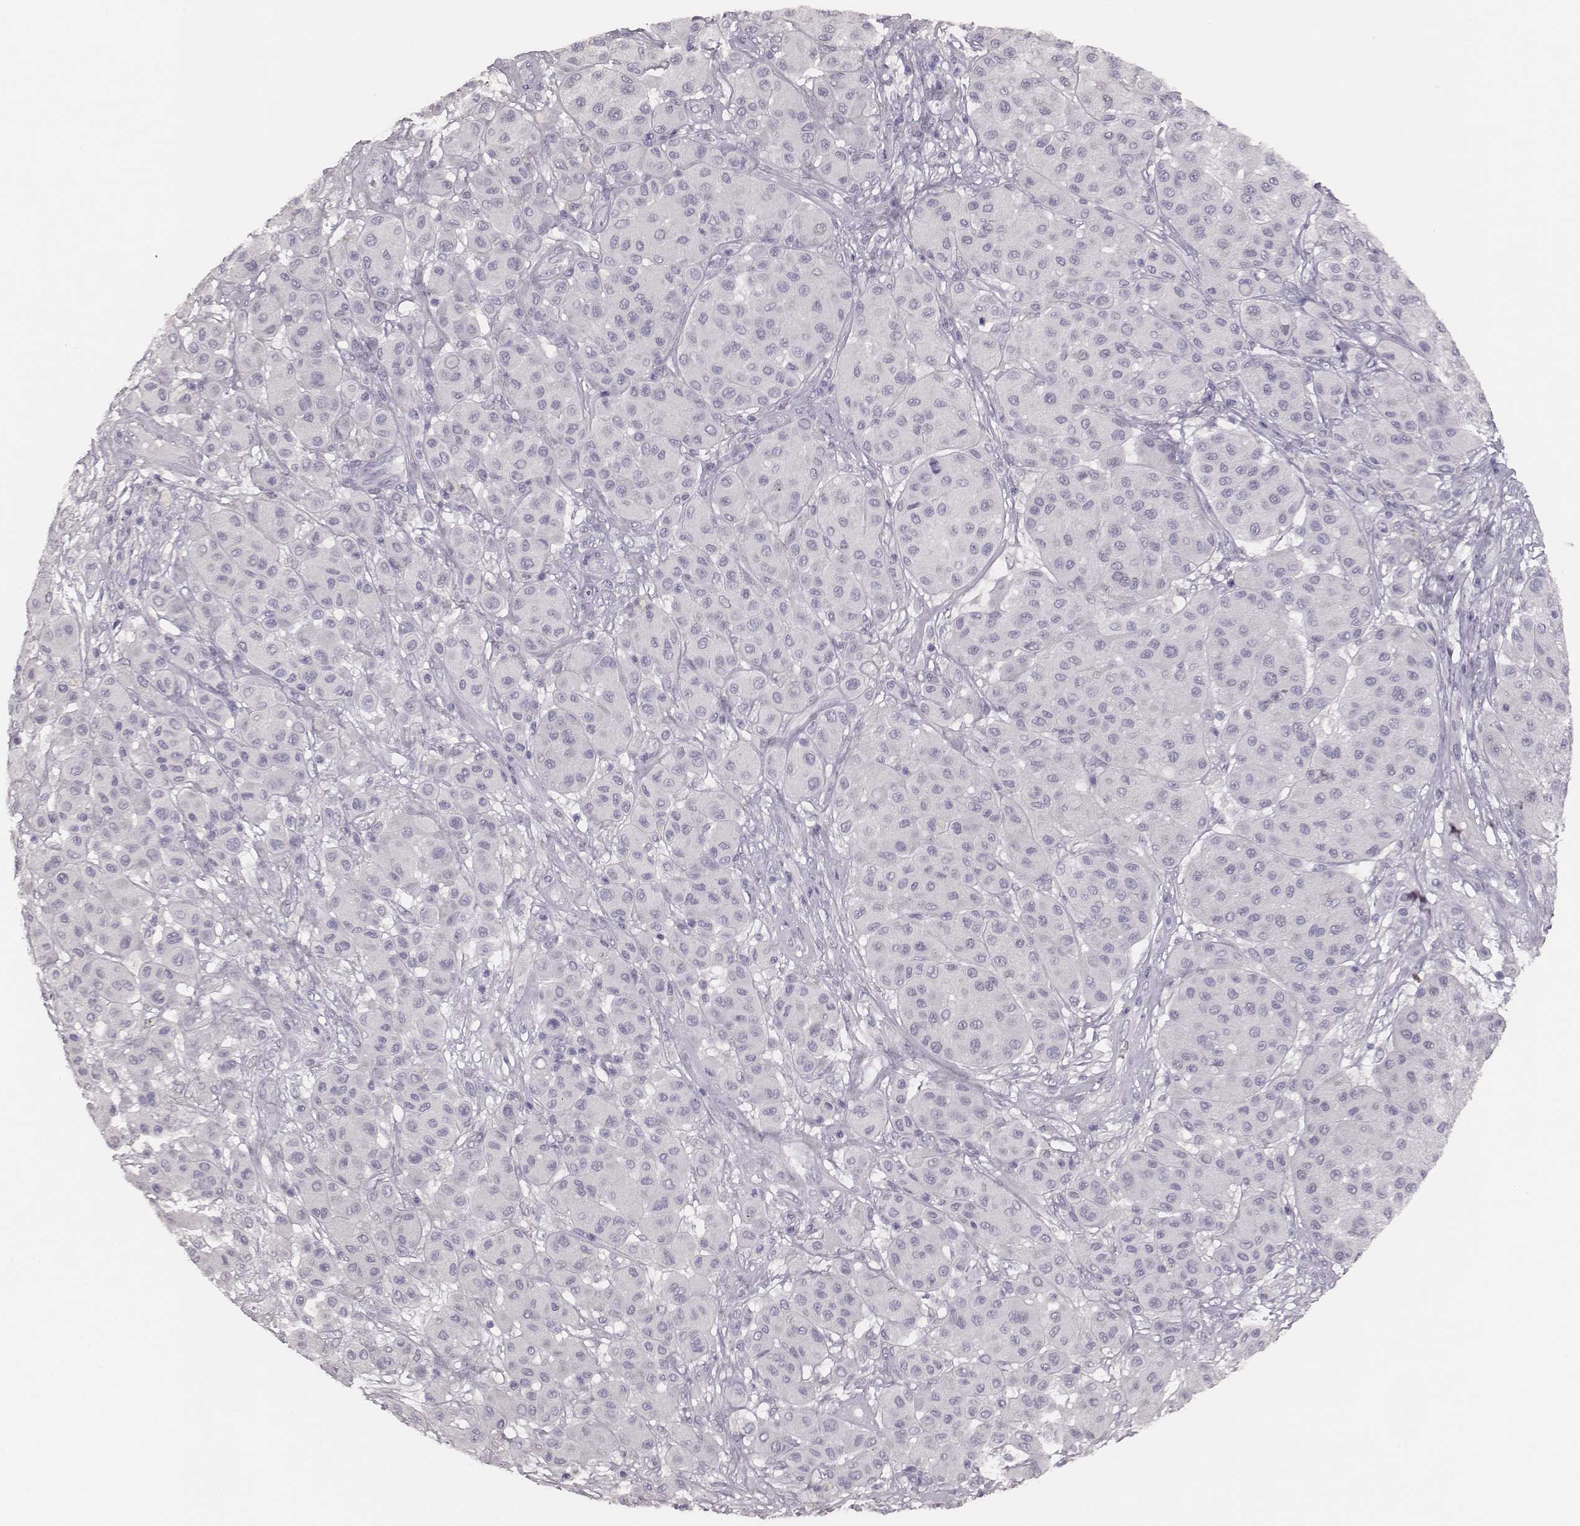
{"staining": {"intensity": "negative", "quantity": "none", "location": "none"}, "tissue": "melanoma", "cell_type": "Tumor cells", "image_type": "cancer", "snomed": [{"axis": "morphology", "description": "Malignant melanoma, Metastatic site"}, {"axis": "topography", "description": "Smooth muscle"}], "caption": "DAB (3,3'-diaminobenzidine) immunohistochemical staining of human malignant melanoma (metastatic site) exhibits no significant positivity in tumor cells.", "gene": "MYH6", "patient": {"sex": "male", "age": 41}}